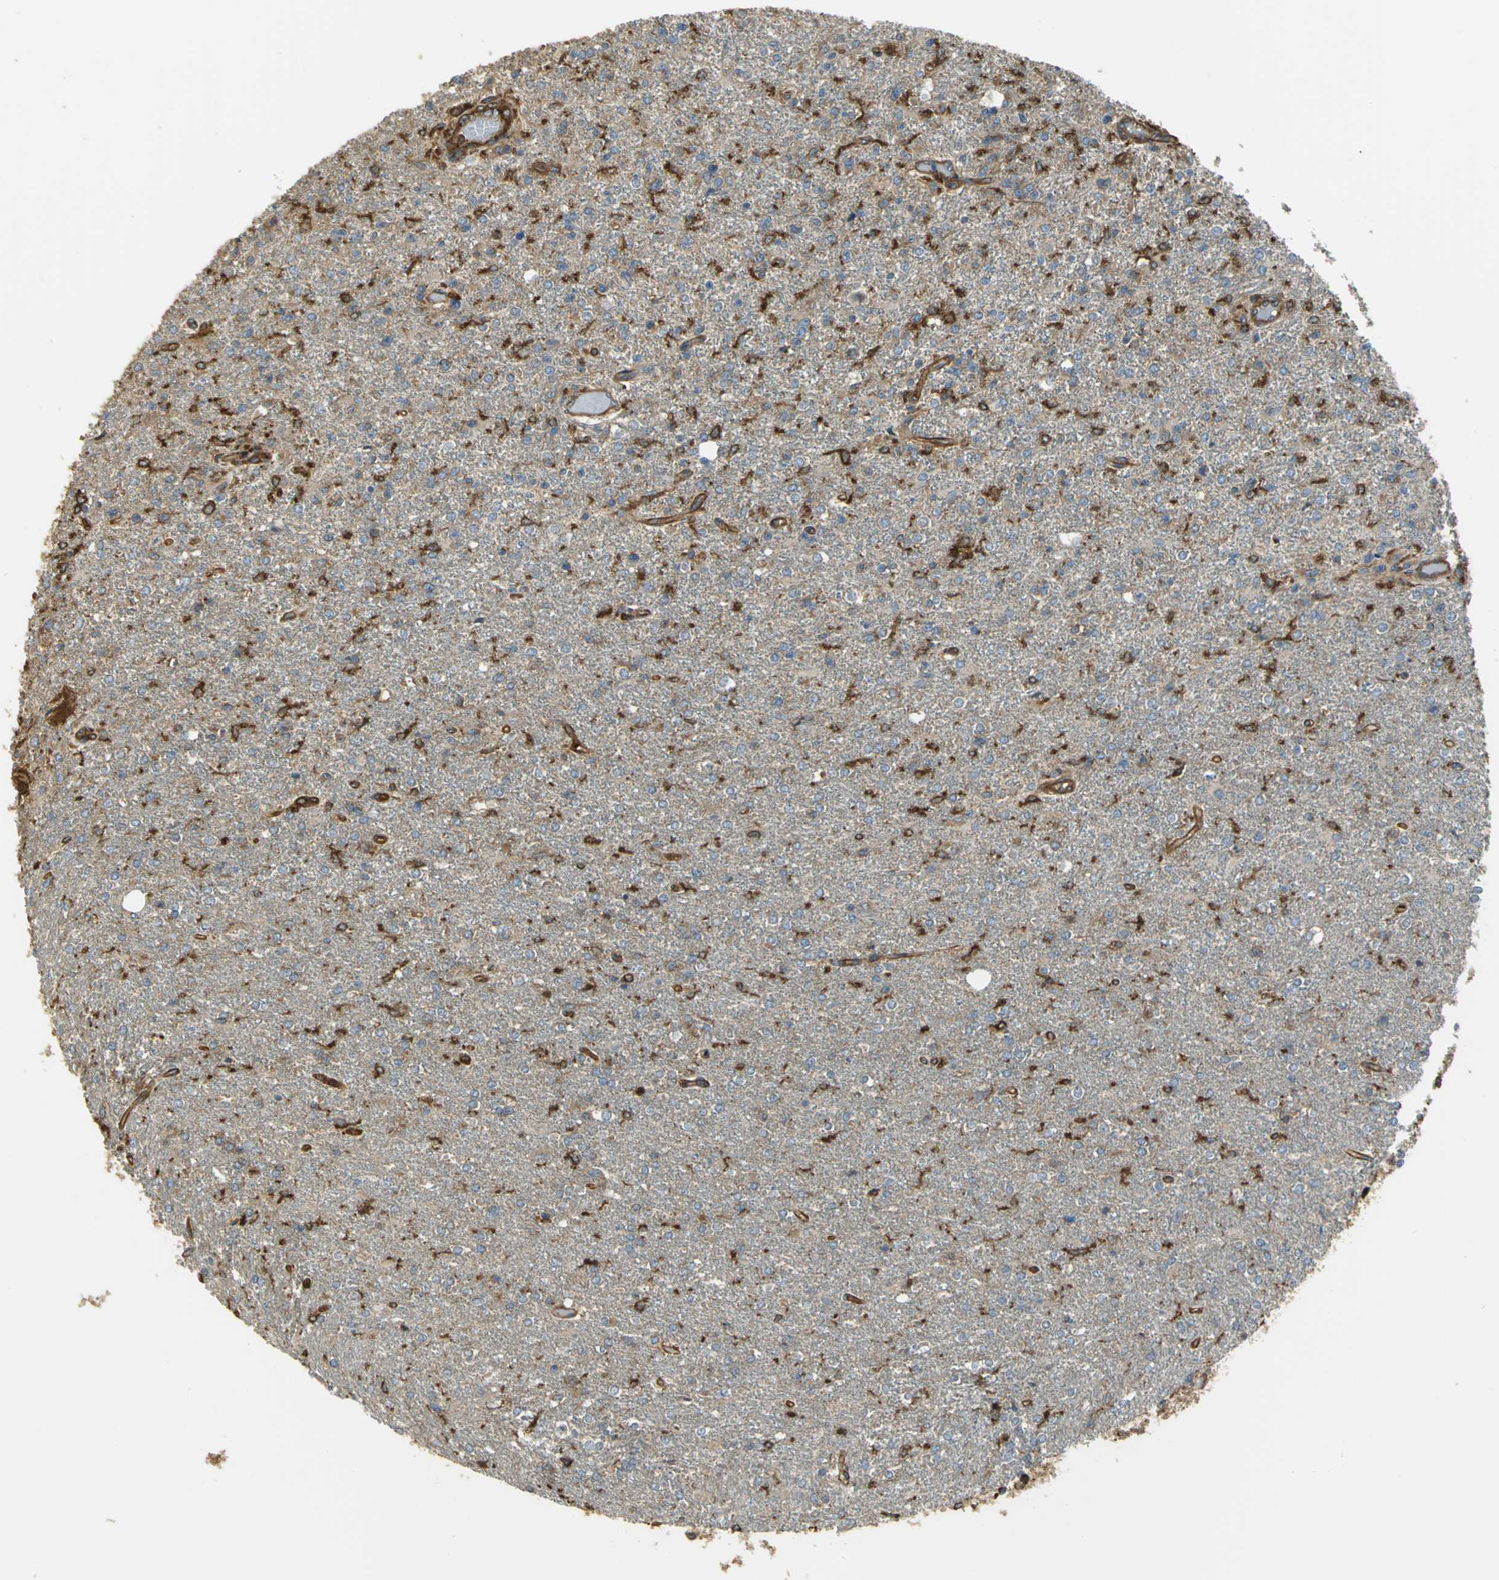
{"staining": {"intensity": "strong", "quantity": "25%-75%", "location": "cytoplasmic/membranous"}, "tissue": "glioma", "cell_type": "Tumor cells", "image_type": "cancer", "snomed": [{"axis": "morphology", "description": "Glioma, malignant, High grade"}, {"axis": "topography", "description": "Cerebral cortex"}], "caption": "Glioma stained with a brown dye shows strong cytoplasmic/membranous positive staining in approximately 25%-75% of tumor cells.", "gene": "TLN1", "patient": {"sex": "male", "age": 76}}